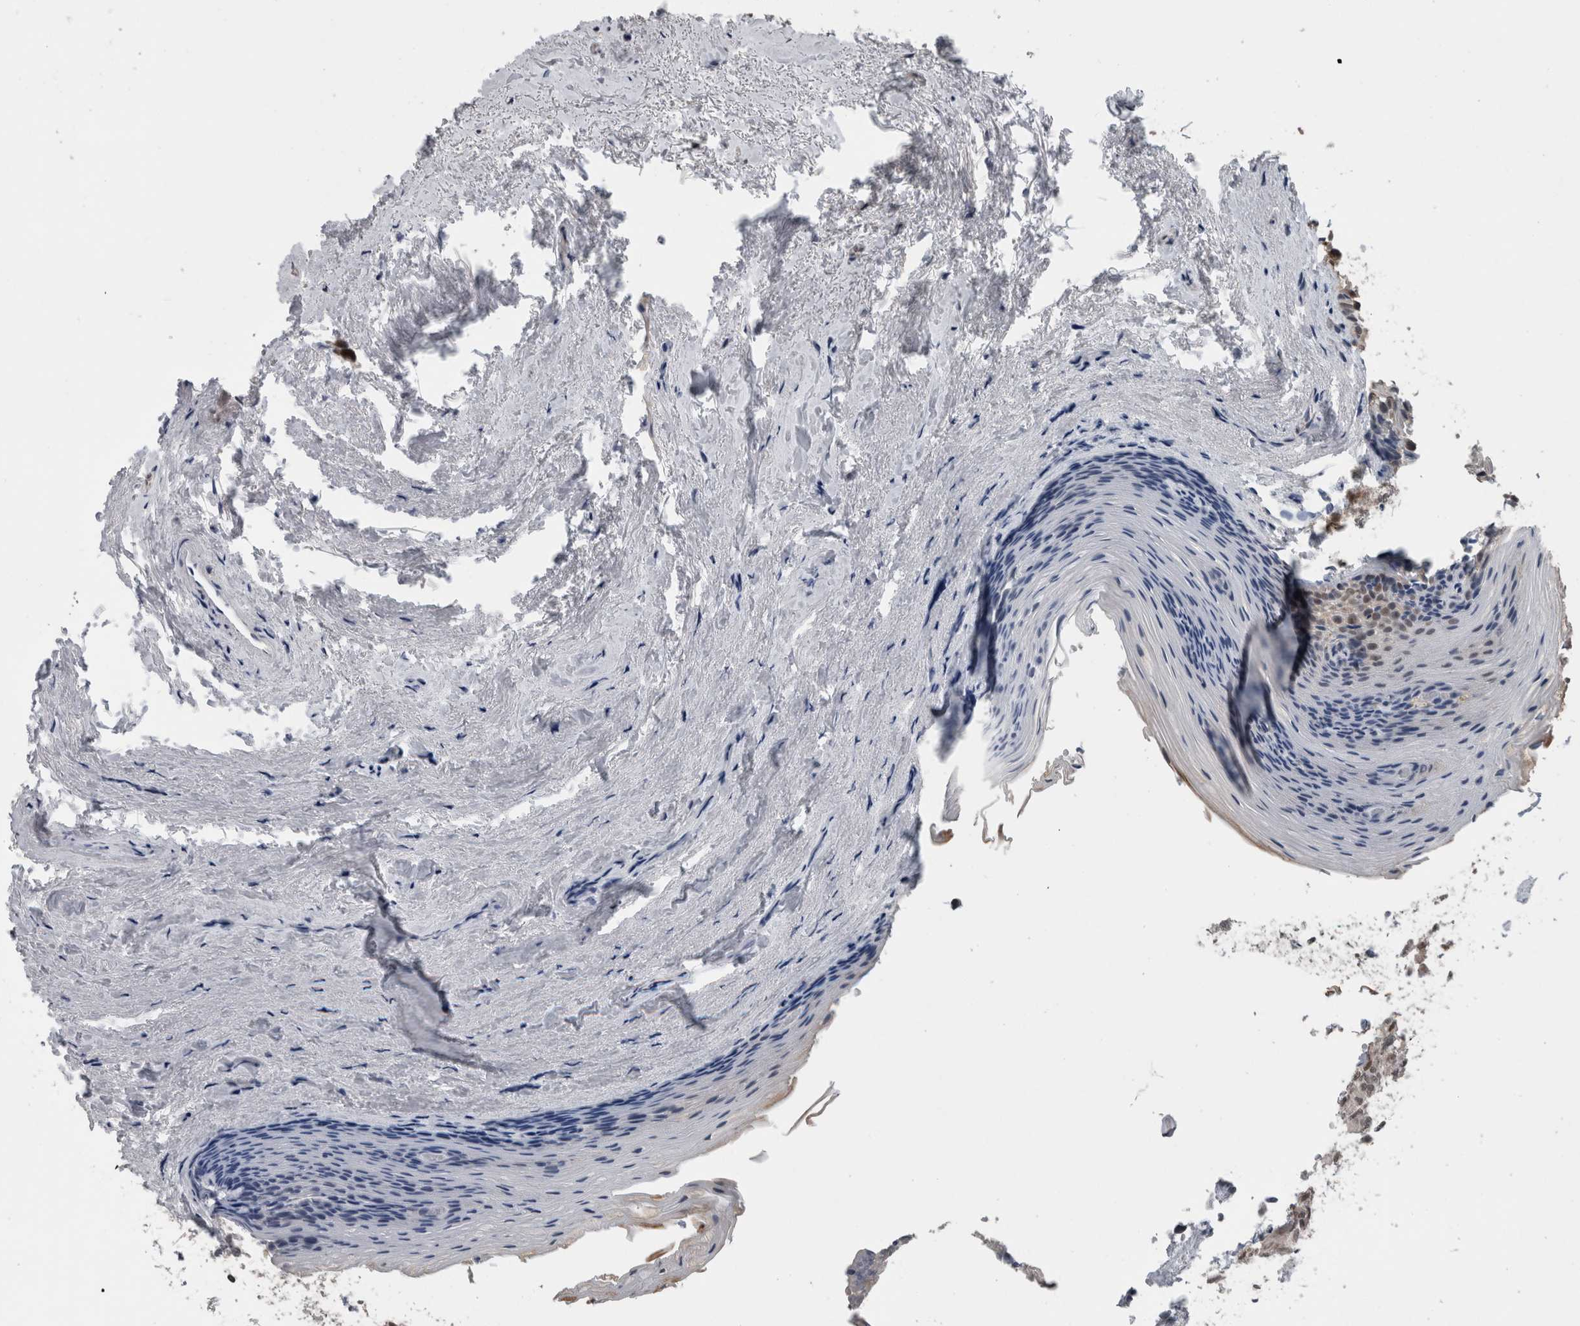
{"staining": {"intensity": "moderate", "quantity": "25%-75%", "location": "nuclear"}, "tissue": "urinary bladder", "cell_type": "Urothelial cells", "image_type": "normal", "snomed": [{"axis": "morphology", "description": "Normal tissue, NOS"}, {"axis": "topography", "description": "Urinary bladder"}], "caption": "This is a photomicrograph of immunohistochemistry staining of benign urinary bladder, which shows moderate expression in the nuclear of urothelial cells.", "gene": "ZBTB21", "patient": {"sex": "female", "age": 67}}